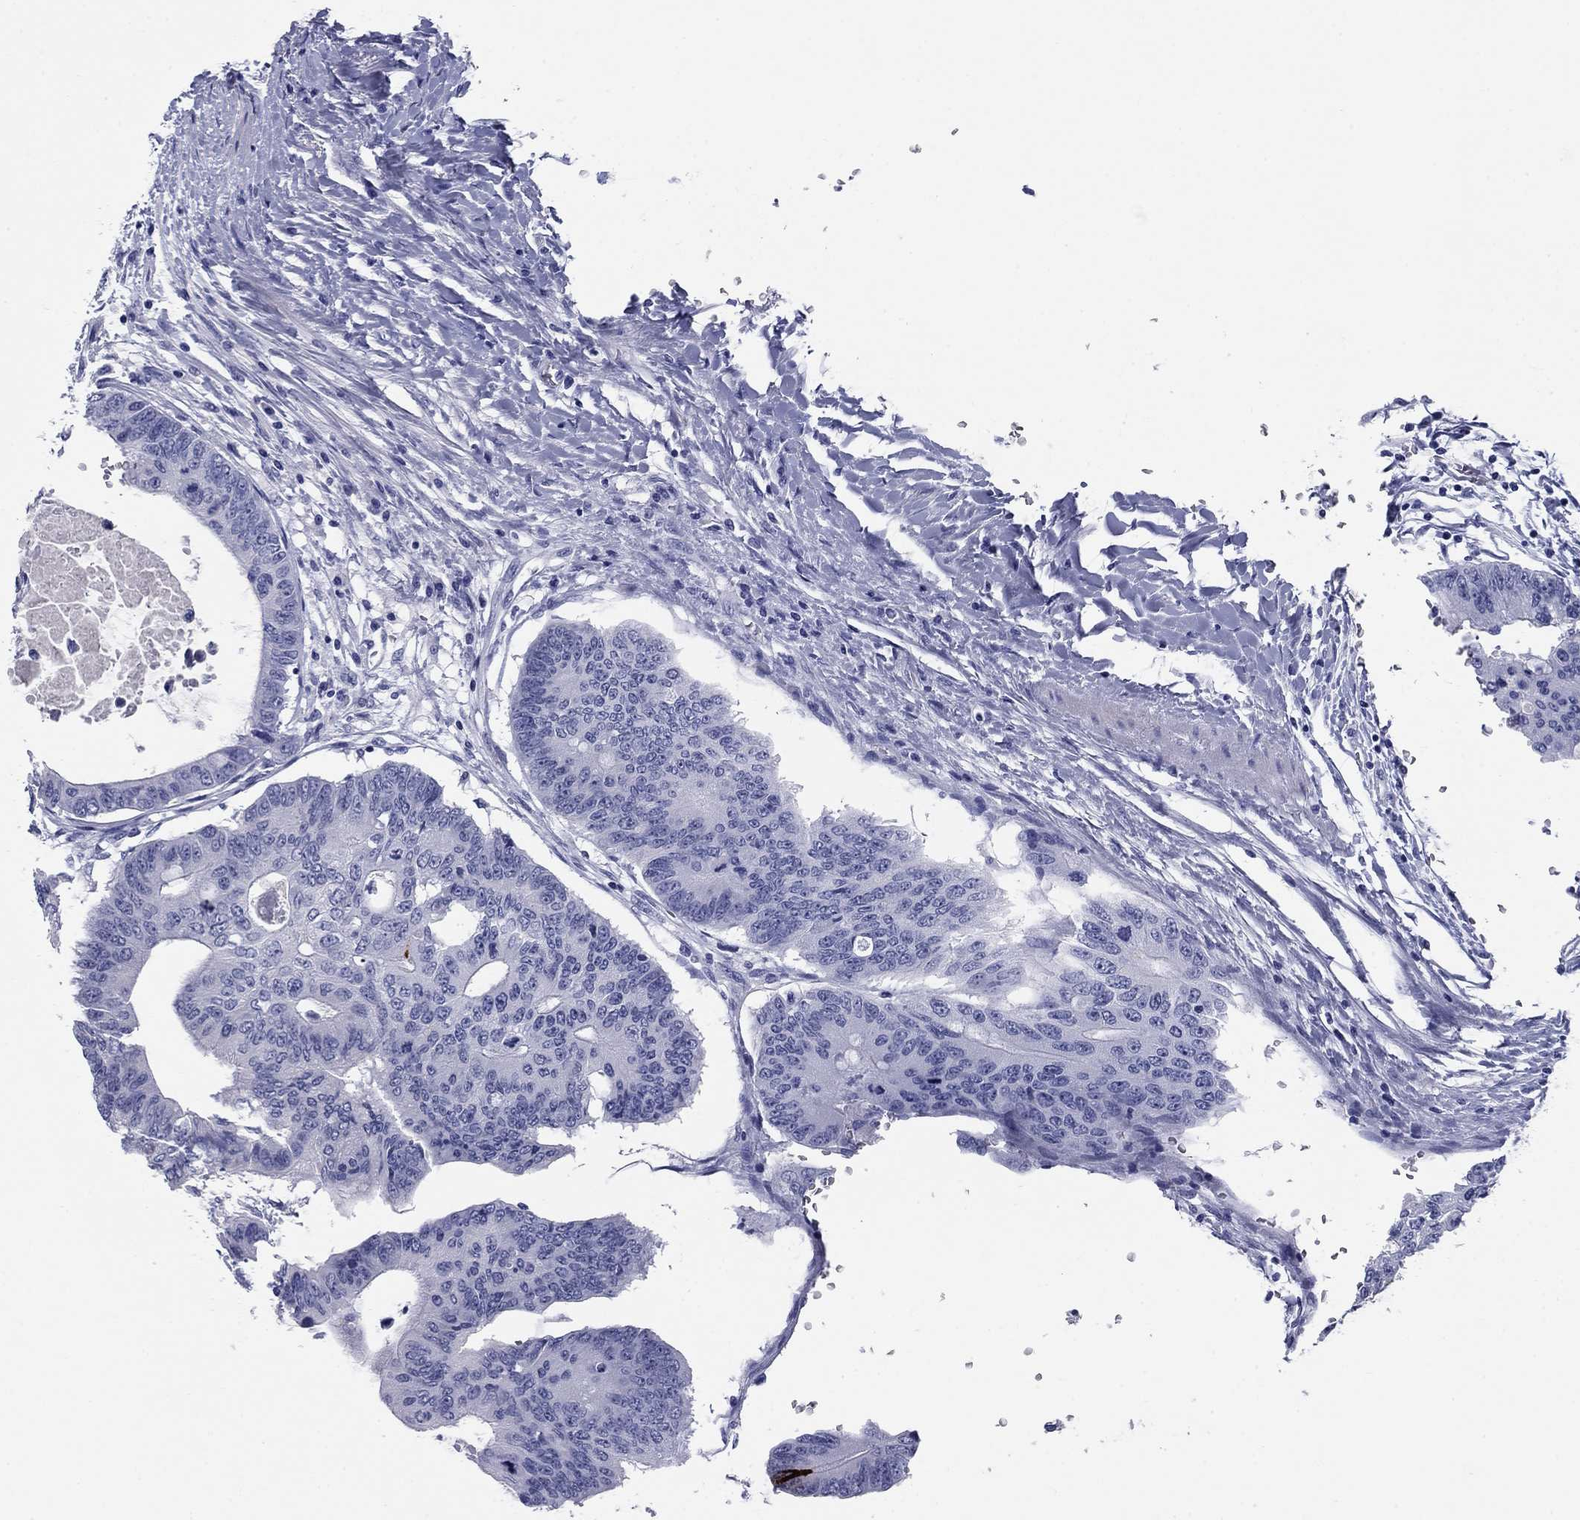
{"staining": {"intensity": "negative", "quantity": "none", "location": "none"}, "tissue": "colorectal cancer", "cell_type": "Tumor cells", "image_type": "cancer", "snomed": [{"axis": "morphology", "description": "Adenocarcinoma, NOS"}, {"axis": "topography", "description": "Rectum"}], "caption": "This is a image of immunohistochemistry (IHC) staining of adenocarcinoma (colorectal), which shows no staining in tumor cells.", "gene": "KCNH1", "patient": {"sex": "male", "age": 59}}